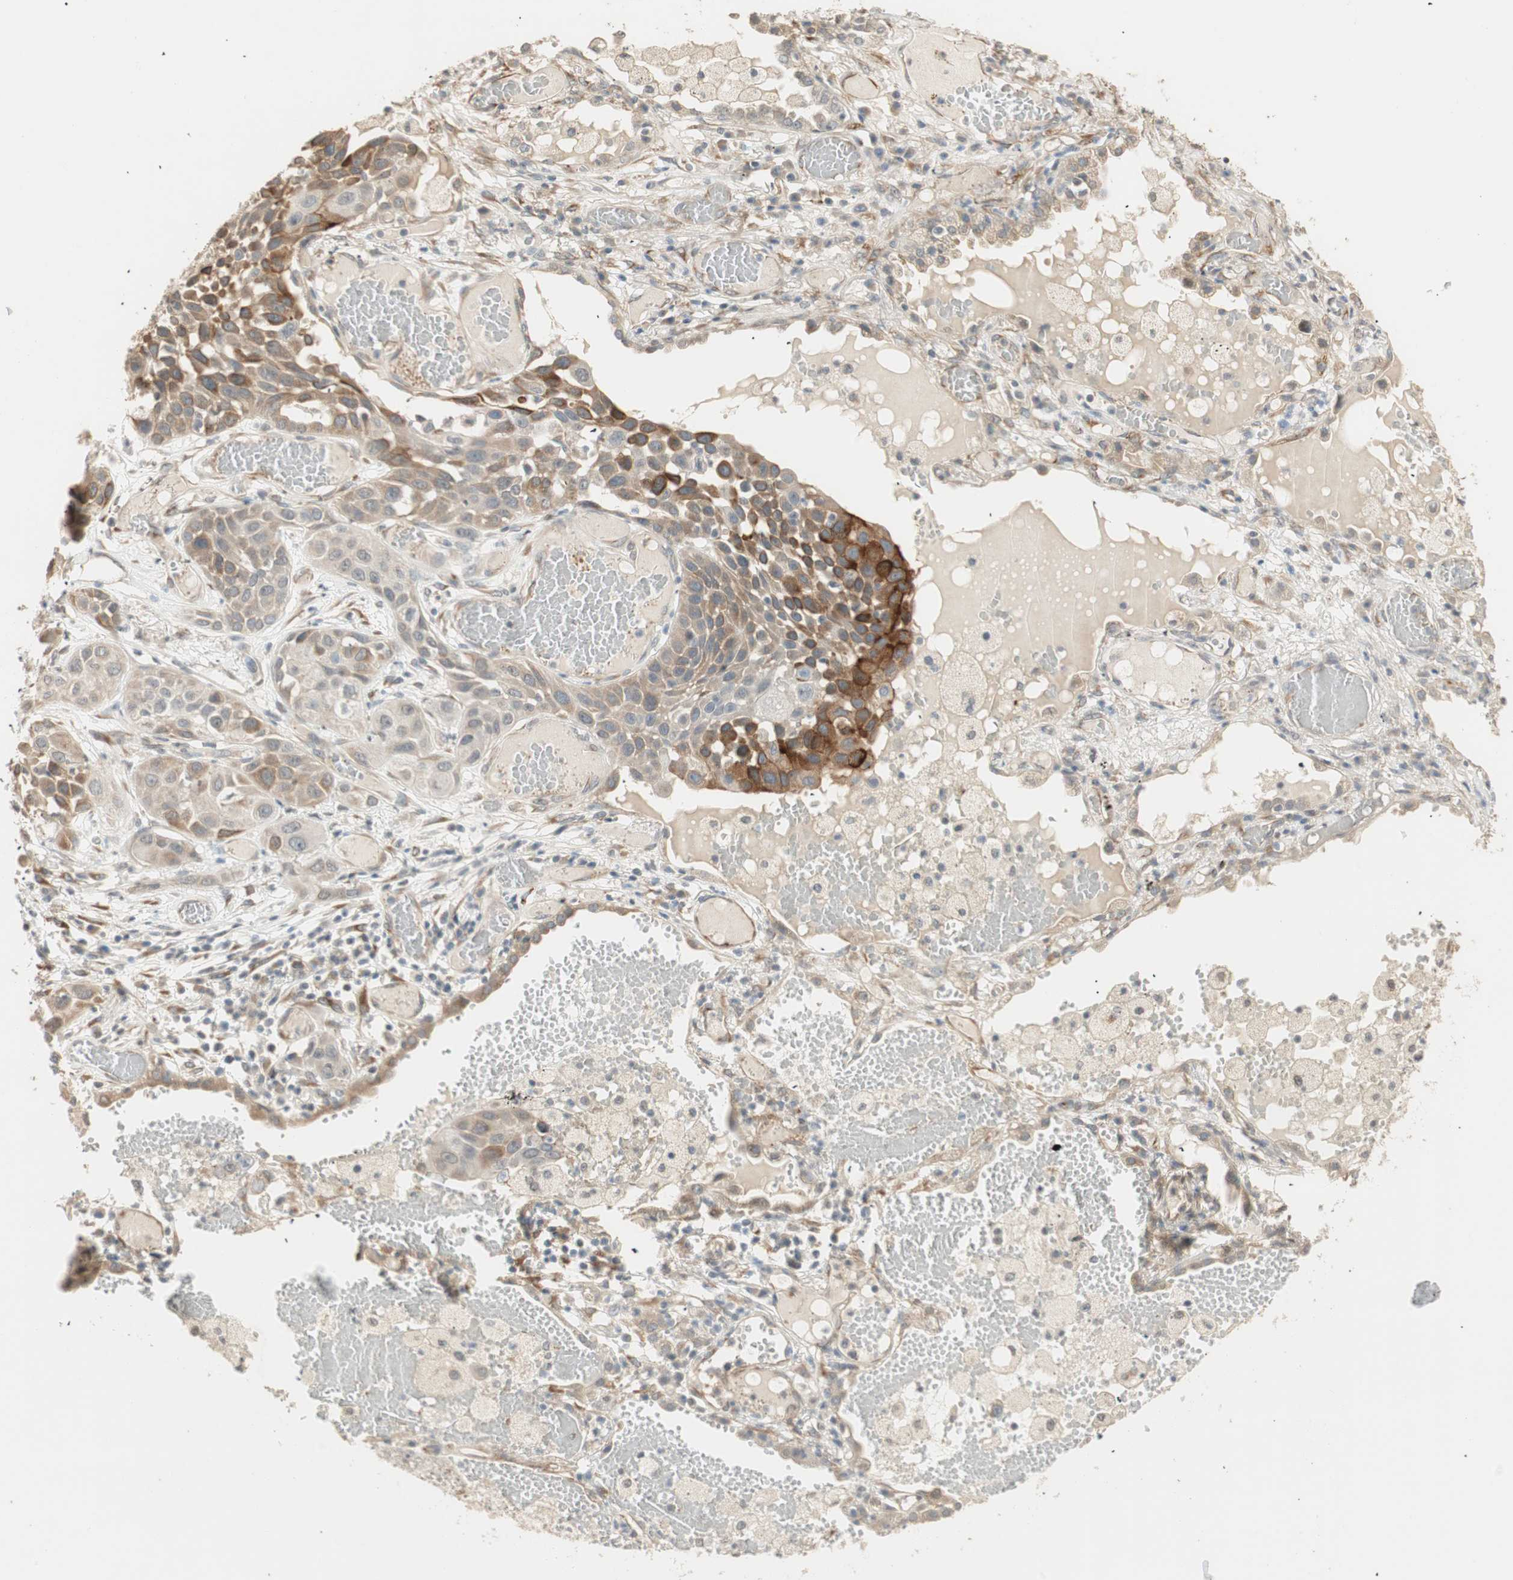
{"staining": {"intensity": "strong", "quantity": "<25%", "location": "cytoplasmic/membranous"}, "tissue": "lung cancer", "cell_type": "Tumor cells", "image_type": "cancer", "snomed": [{"axis": "morphology", "description": "Squamous cell carcinoma, NOS"}, {"axis": "topography", "description": "Lung"}], "caption": "Lung cancer (squamous cell carcinoma) stained with a brown dye exhibits strong cytoplasmic/membranous positive expression in approximately <25% of tumor cells.", "gene": "TASOR", "patient": {"sex": "male", "age": 71}}